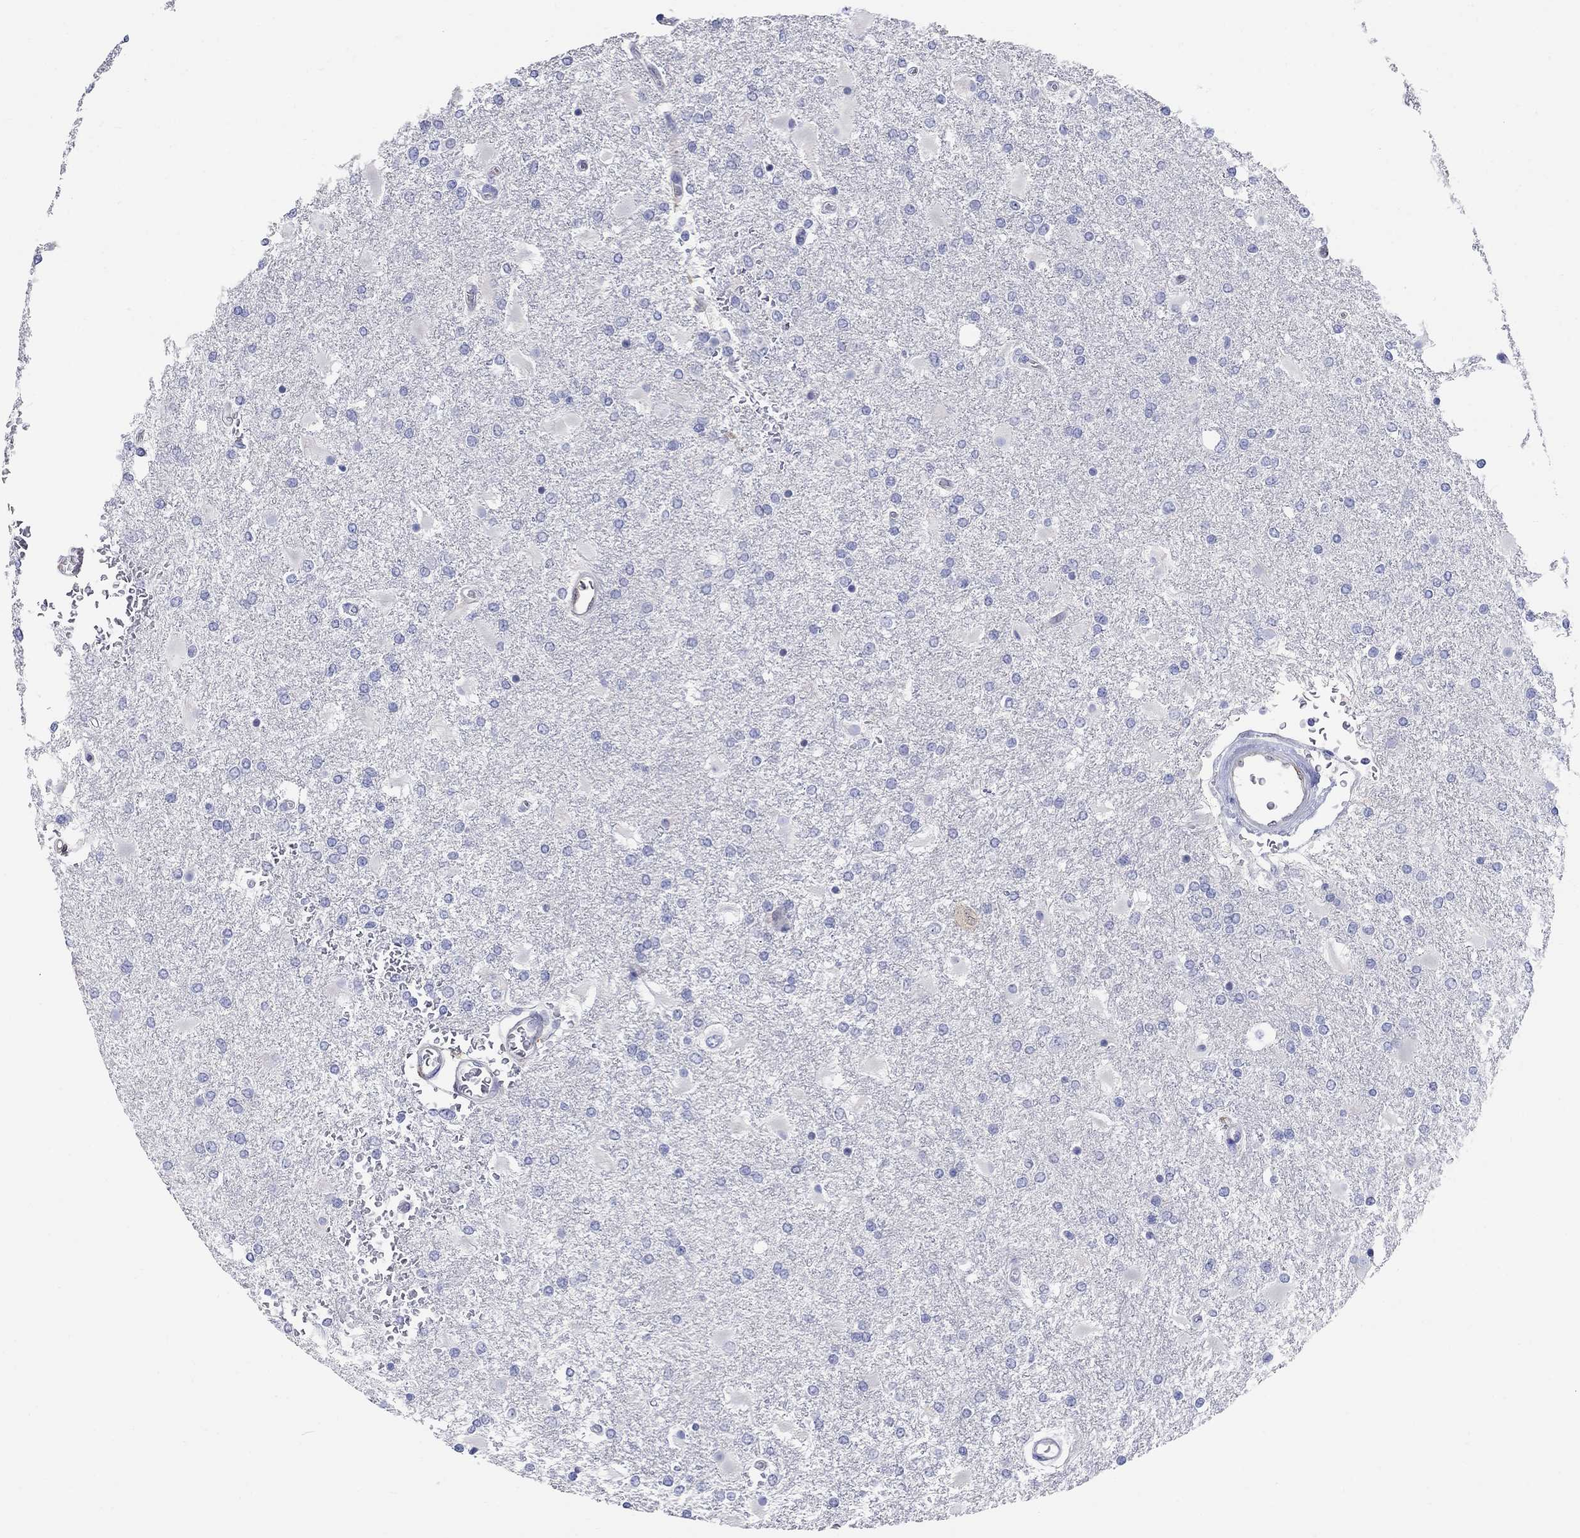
{"staining": {"intensity": "negative", "quantity": "none", "location": "none"}, "tissue": "glioma", "cell_type": "Tumor cells", "image_type": "cancer", "snomed": [{"axis": "morphology", "description": "Glioma, malignant, High grade"}, {"axis": "topography", "description": "Cerebral cortex"}], "caption": "Immunohistochemistry (IHC) micrograph of neoplastic tissue: human glioma stained with DAB (3,3'-diaminobenzidine) demonstrates no significant protein staining in tumor cells. (Brightfield microscopy of DAB immunohistochemistry at high magnification).", "gene": "AKR1C2", "patient": {"sex": "male", "age": 79}}